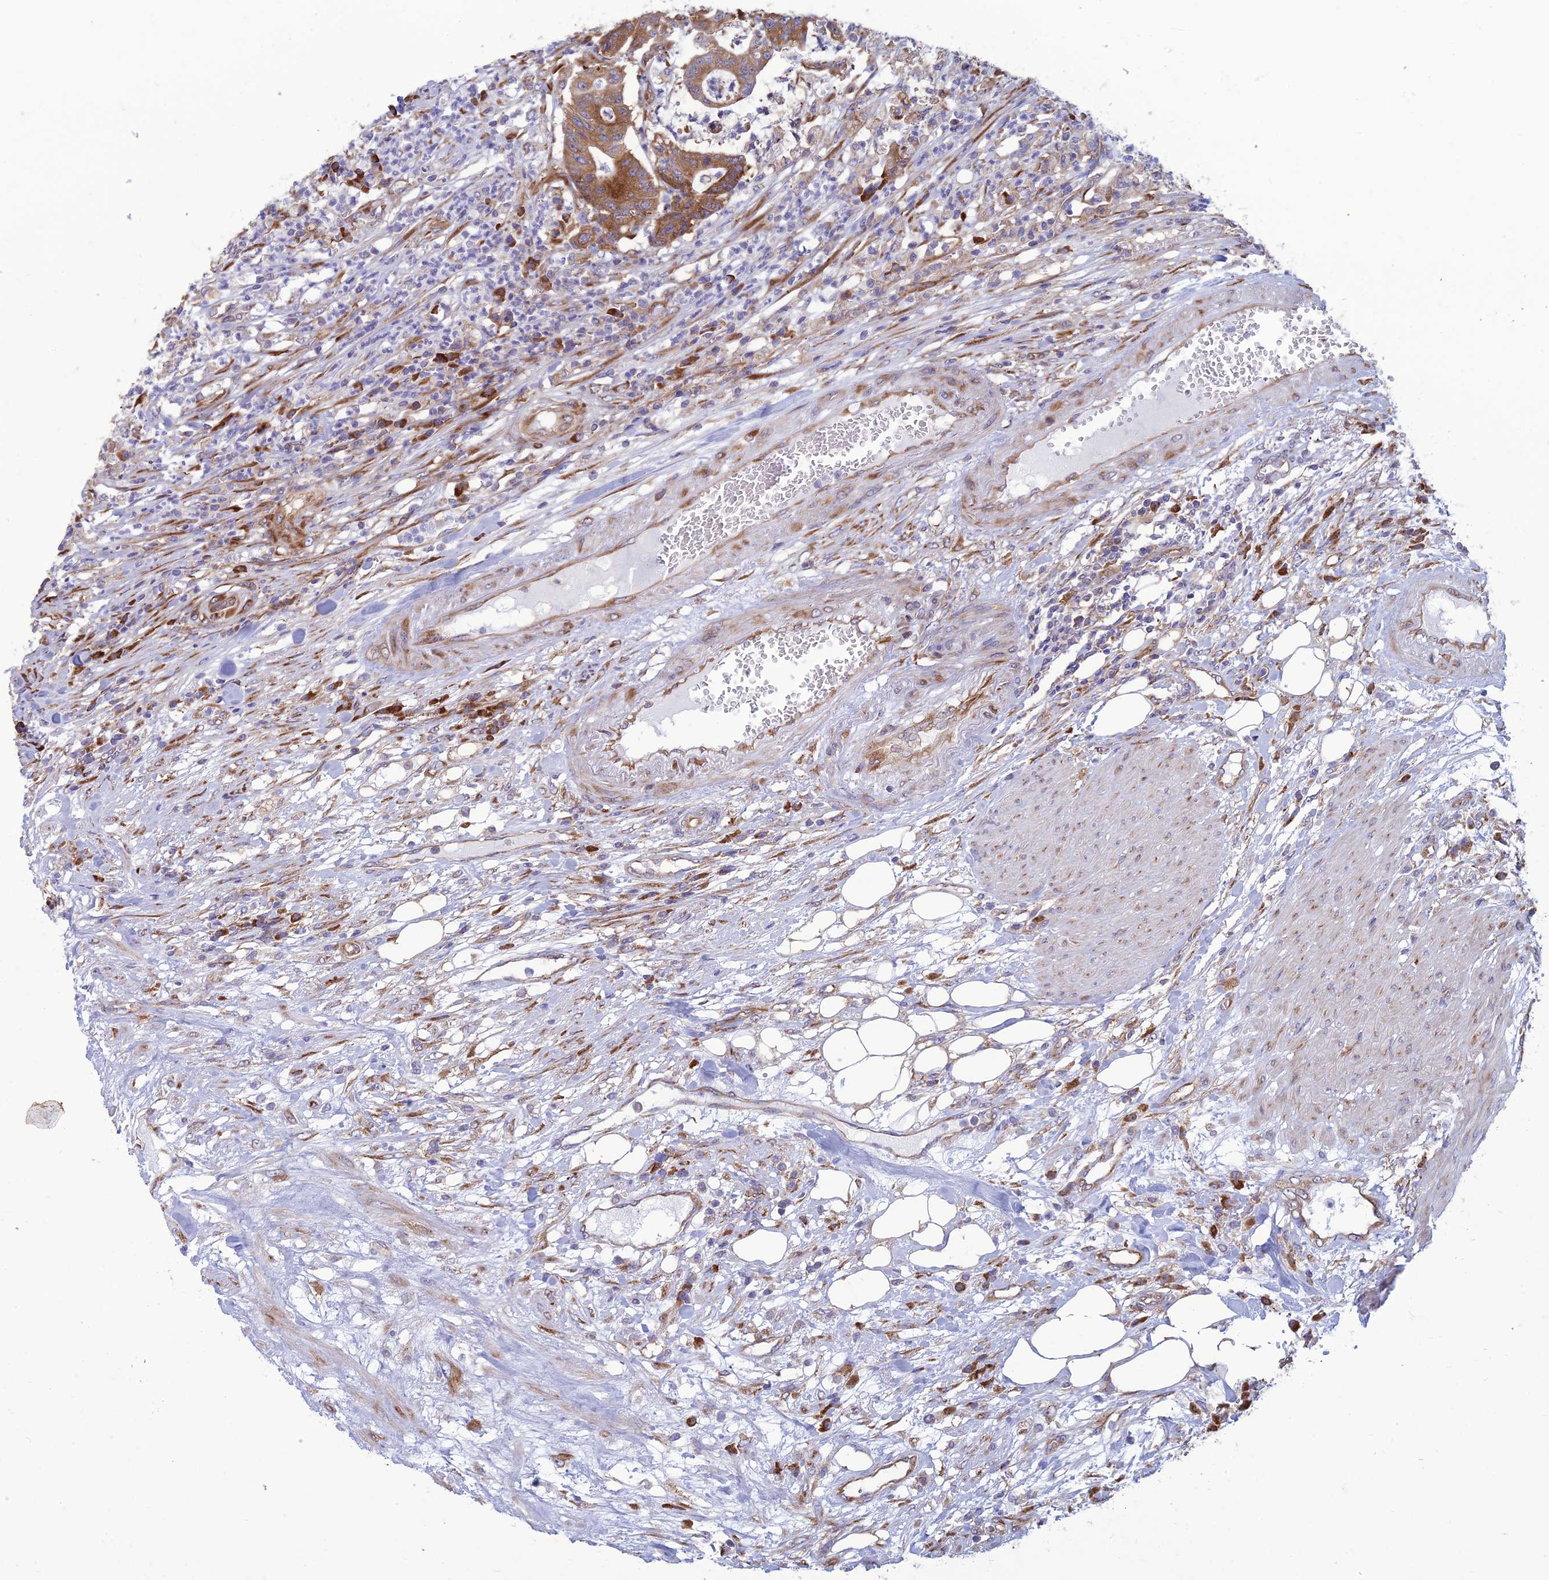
{"staining": {"intensity": "moderate", "quantity": ">75%", "location": "cytoplasmic/membranous"}, "tissue": "colorectal cancer", "cell_type": "Tumor cells", "image_type": "cancer", "snomed": [{"axis": "morphology", "description": "Adenocarcinoma, NOS"}, {"axis": "topography", "description": "Colon"}], "caption": "Immunohistochemistry (IHC) micrograph of neoplastic tissue: colorectal cancer stained using immunohistochemistry exhibits medium levels of moderate protein expression localized specifically in the cytoplasmic/membranous of tumor cells, appearing as a cytoplasmic/membranous brown color.", "gene": "RPL17-C18orf32", "patient": {"sex": "female", "age": 84}}